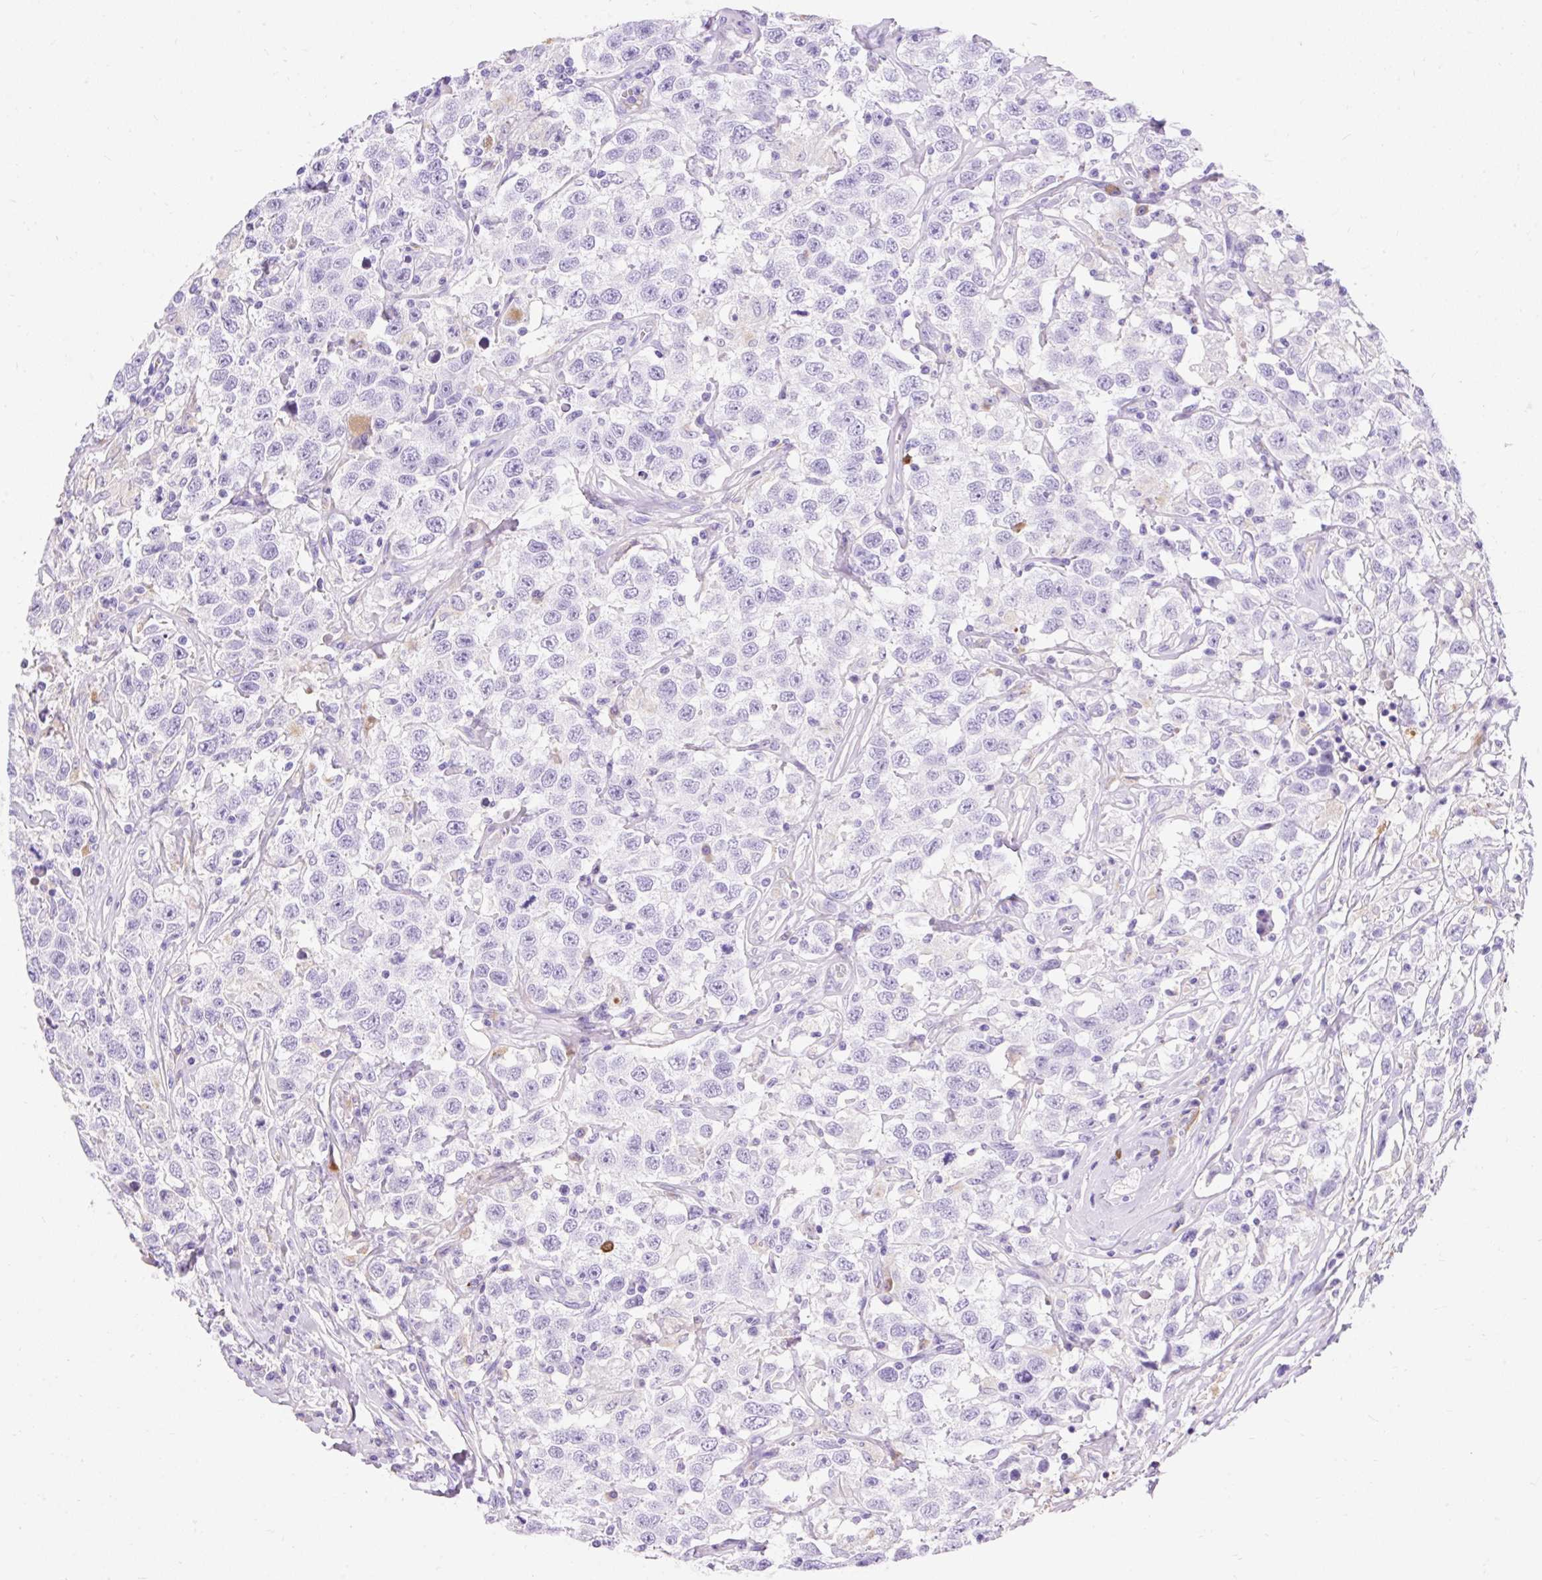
{"staining": {"intensity": "negative", "quantity": "none", "location": "none"}, "tissue": "testis cancer", "cell_type": "Tumor cells", "image_type": "cancer", "snomed": [{"axis": "morphology", "description": "Seminoma, NOS"}, {"axis": "topography", "description": "Testis"}], "caption": "This is a photomicrograph of immunohistochemistry staining of testis cancer (seminoma), which shows no positivity in tumor cells.", "gene": "HEXB", "patient": {"sex": "male", "age": 41}}